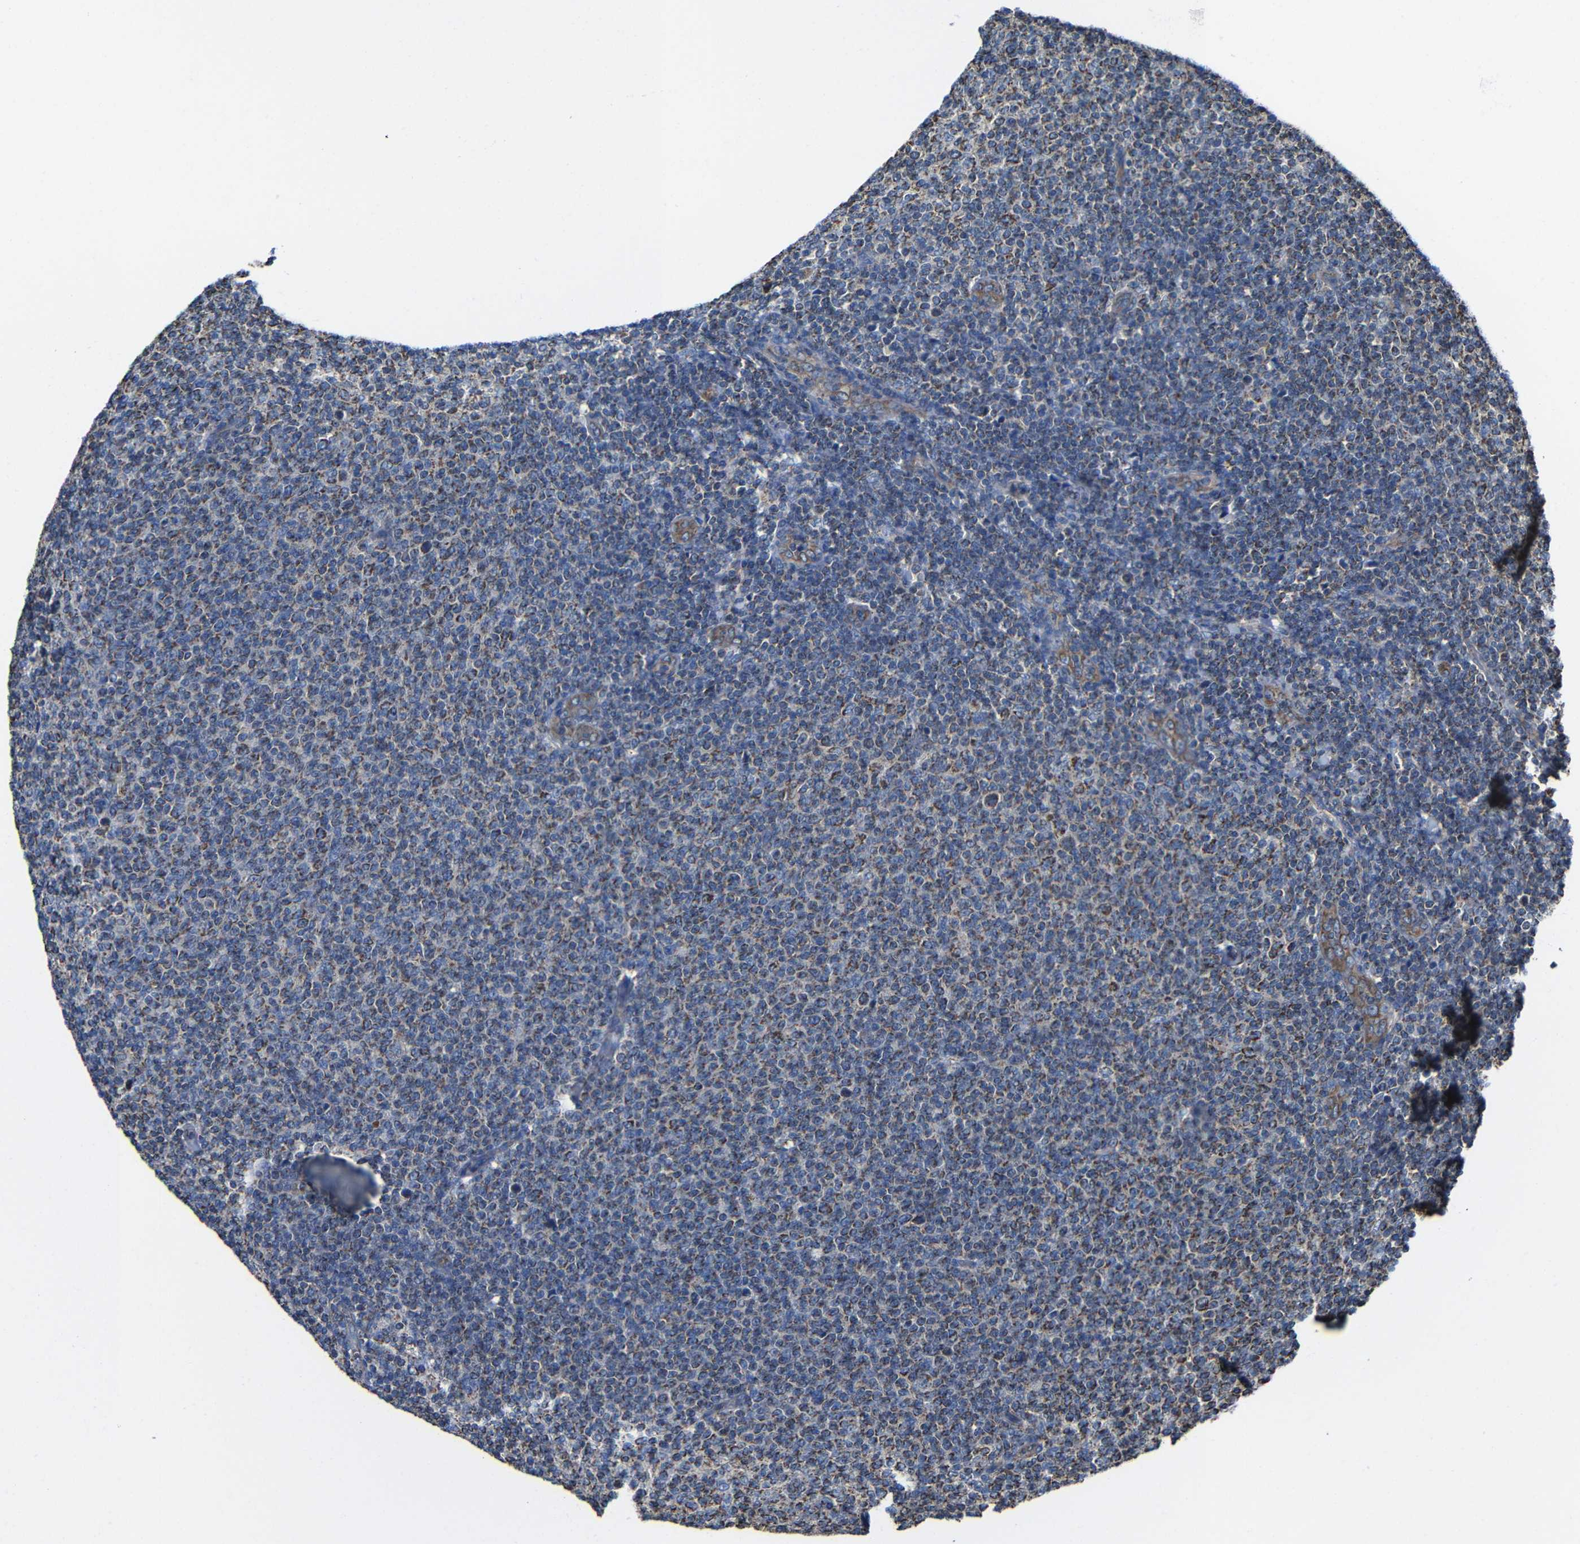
{"staining": {"intensity": "moderate", "quantity": "25%-75%", "location": "cytoplasmic/membranous"}, "tissue": "lymphoma", "cell_type": "Tumor cells", "image_type": "cancer", "snomed": [{"axis": "morphology", "description": "Malignant lymphoma, non-Hodgkin's type, Low grade"}, {"axis": "topography", "description": "Lymph node"}], "caption": "Protein expression analysis of human lymphoma reveals moderate cytoplasmic/membranous staining in approximately 25%-75% of tumor cells.", "gene": "INTS6L", "patient": {"sex": "male", "age": 66}}